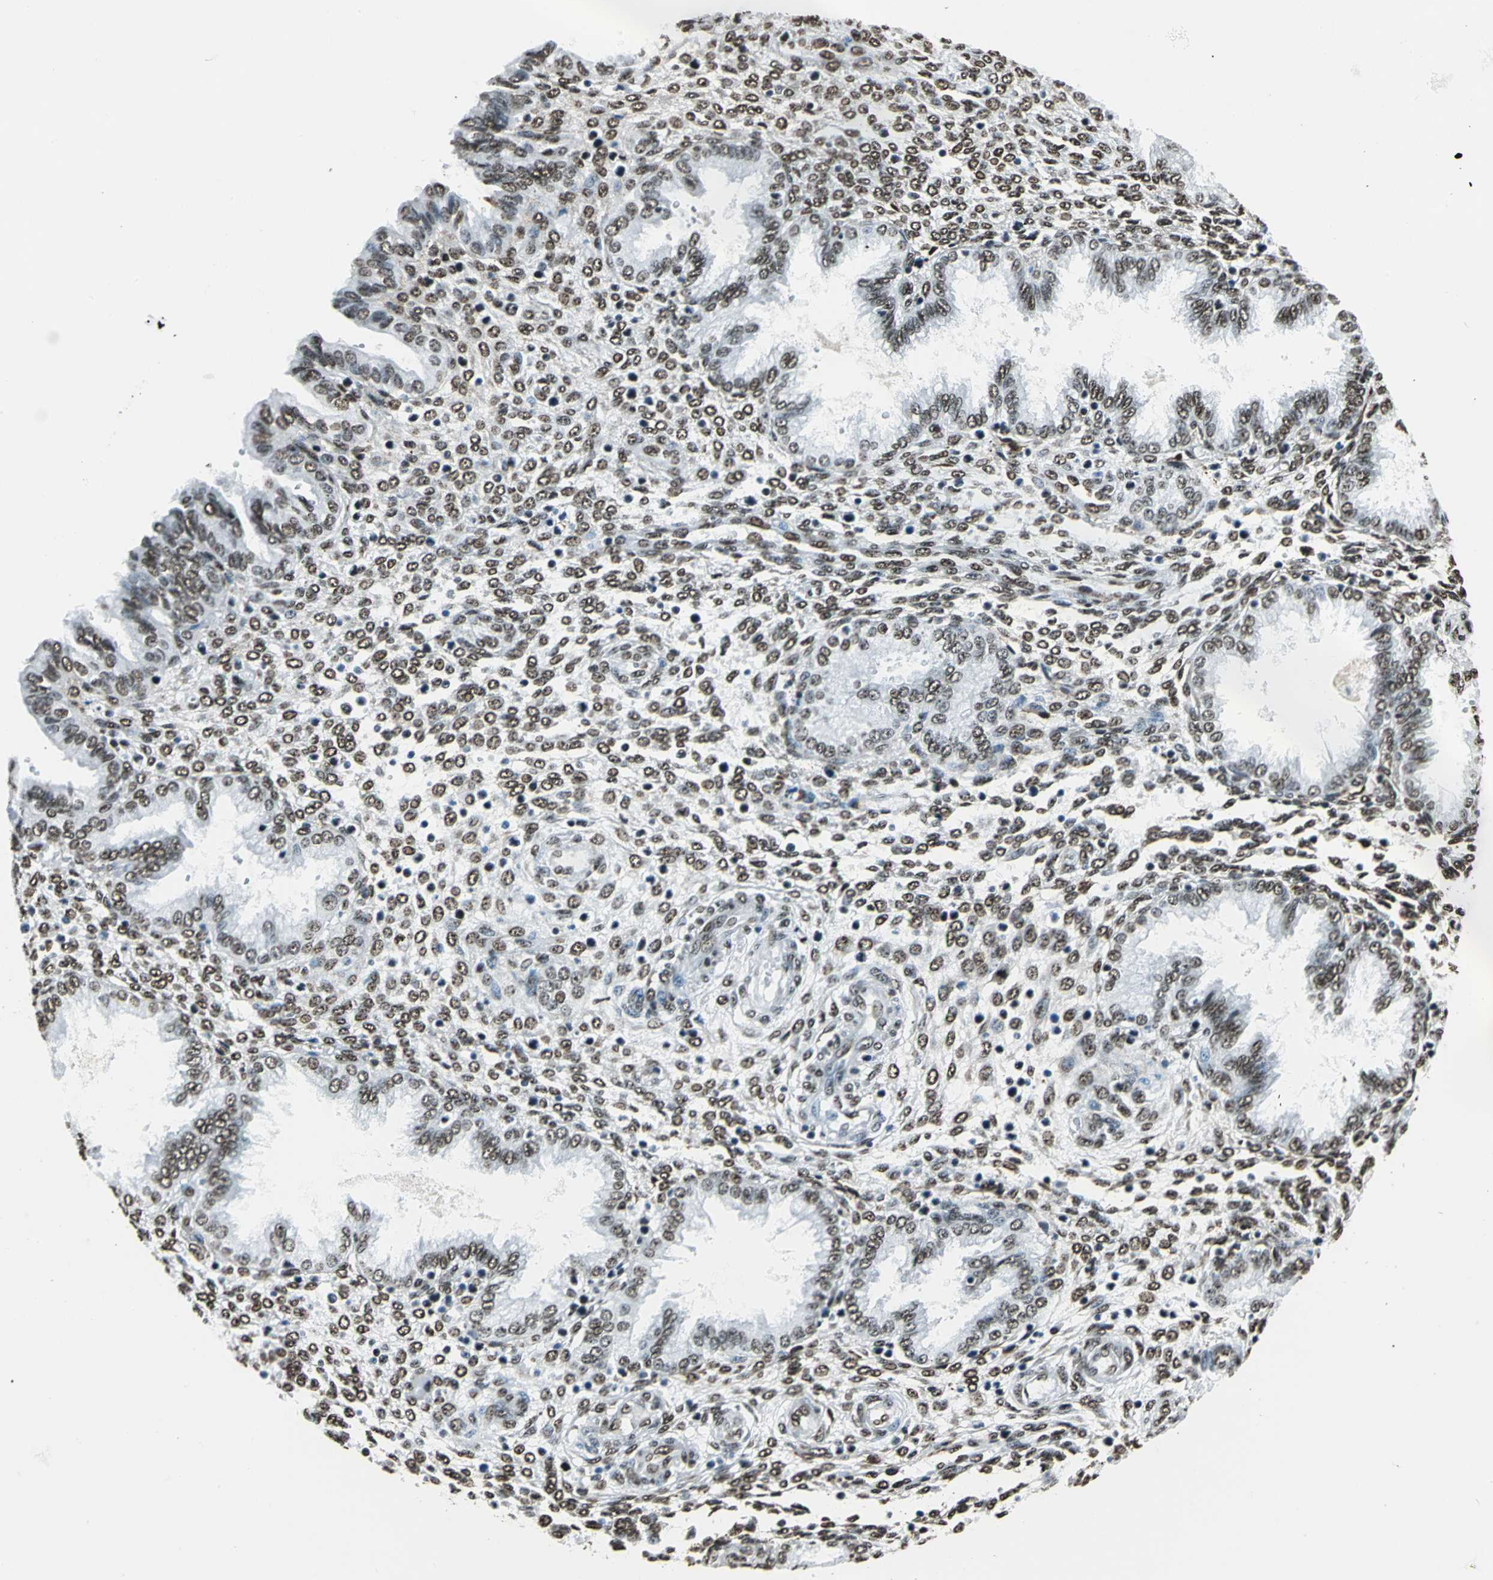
{"staining": {"intensity": "moderate", "quantity": ">75%", "location": "nuclear"}, "tissue": "endometrium", "cell_type": "Cells in endometrial stroma", "image_type": "normal", "snomed": [{"axis": "morphology", "description": "Normal tissue, NOS"}, {"axis": "topography", "description": "Endometrium"}], "caption": "The immunohistochemical stain shows moderate nuclear positivity in cells in endometrial stroma of unremarkable endometrium. The staining was performed using DAB, with brown indicating positive protein expression. Nuclei are stained blue with hematoxylin.", "gene": "APEX1", "patient": {"sex": "female", "age": 33}}